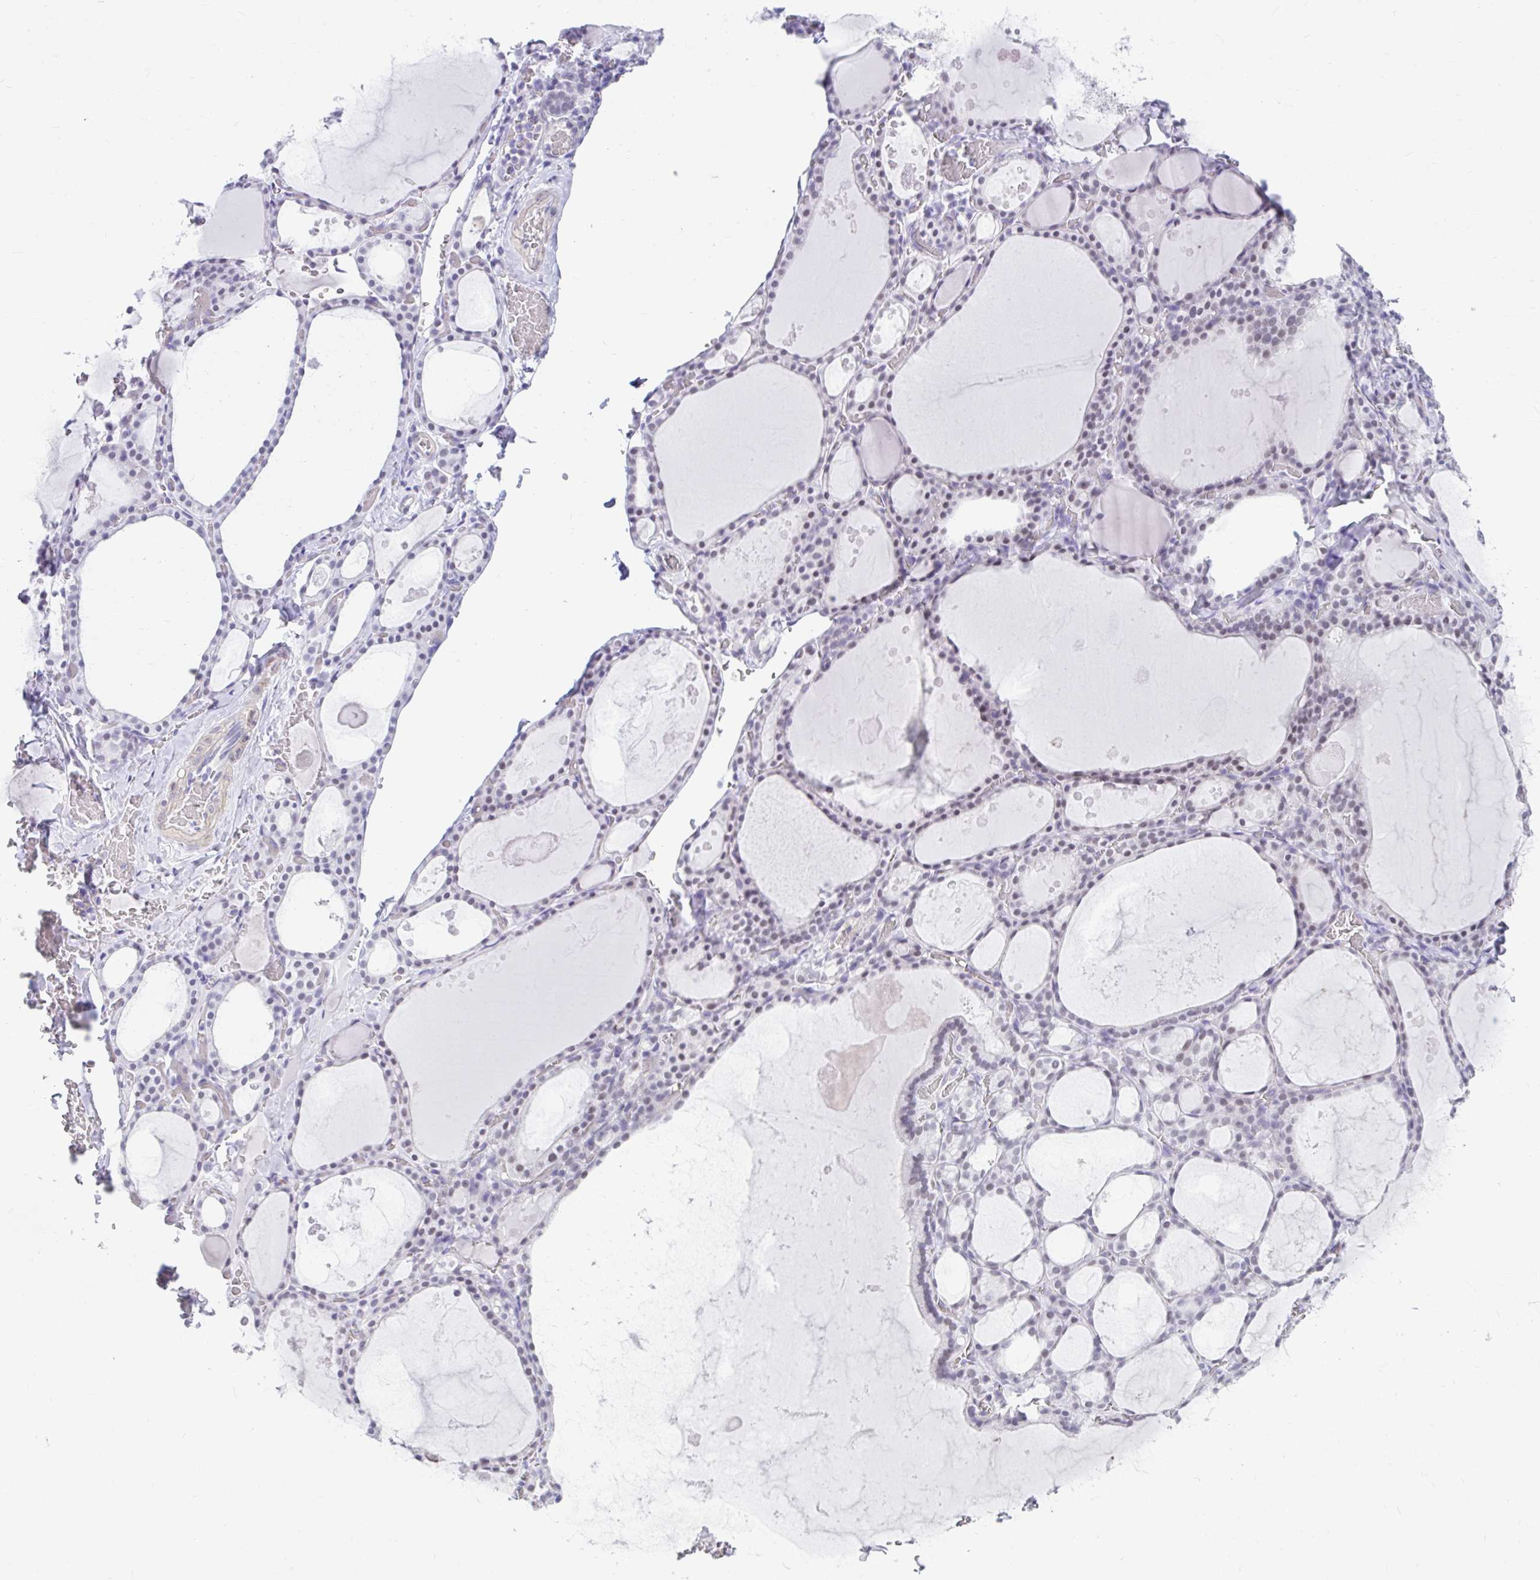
{"staining": {"intensity": "negative", "quantity": "none", "location": "none"}, "tissue": "thyroid gland", "cell_type": "Glandular cells", "image_type": "normal", "snomed": [{"axis": "morphology", "description": "Normal tissue, NOS"}, {"axis": "topography", "description": "Thyroid gland"}], "caption": "A high-resolution photomicrograph shows IHC staining of normal thyroid gland, which demonstrates no significant expression in glandular cells.", "gene": "DCAF17", "patient": {"sex": "male", "age": 56}}